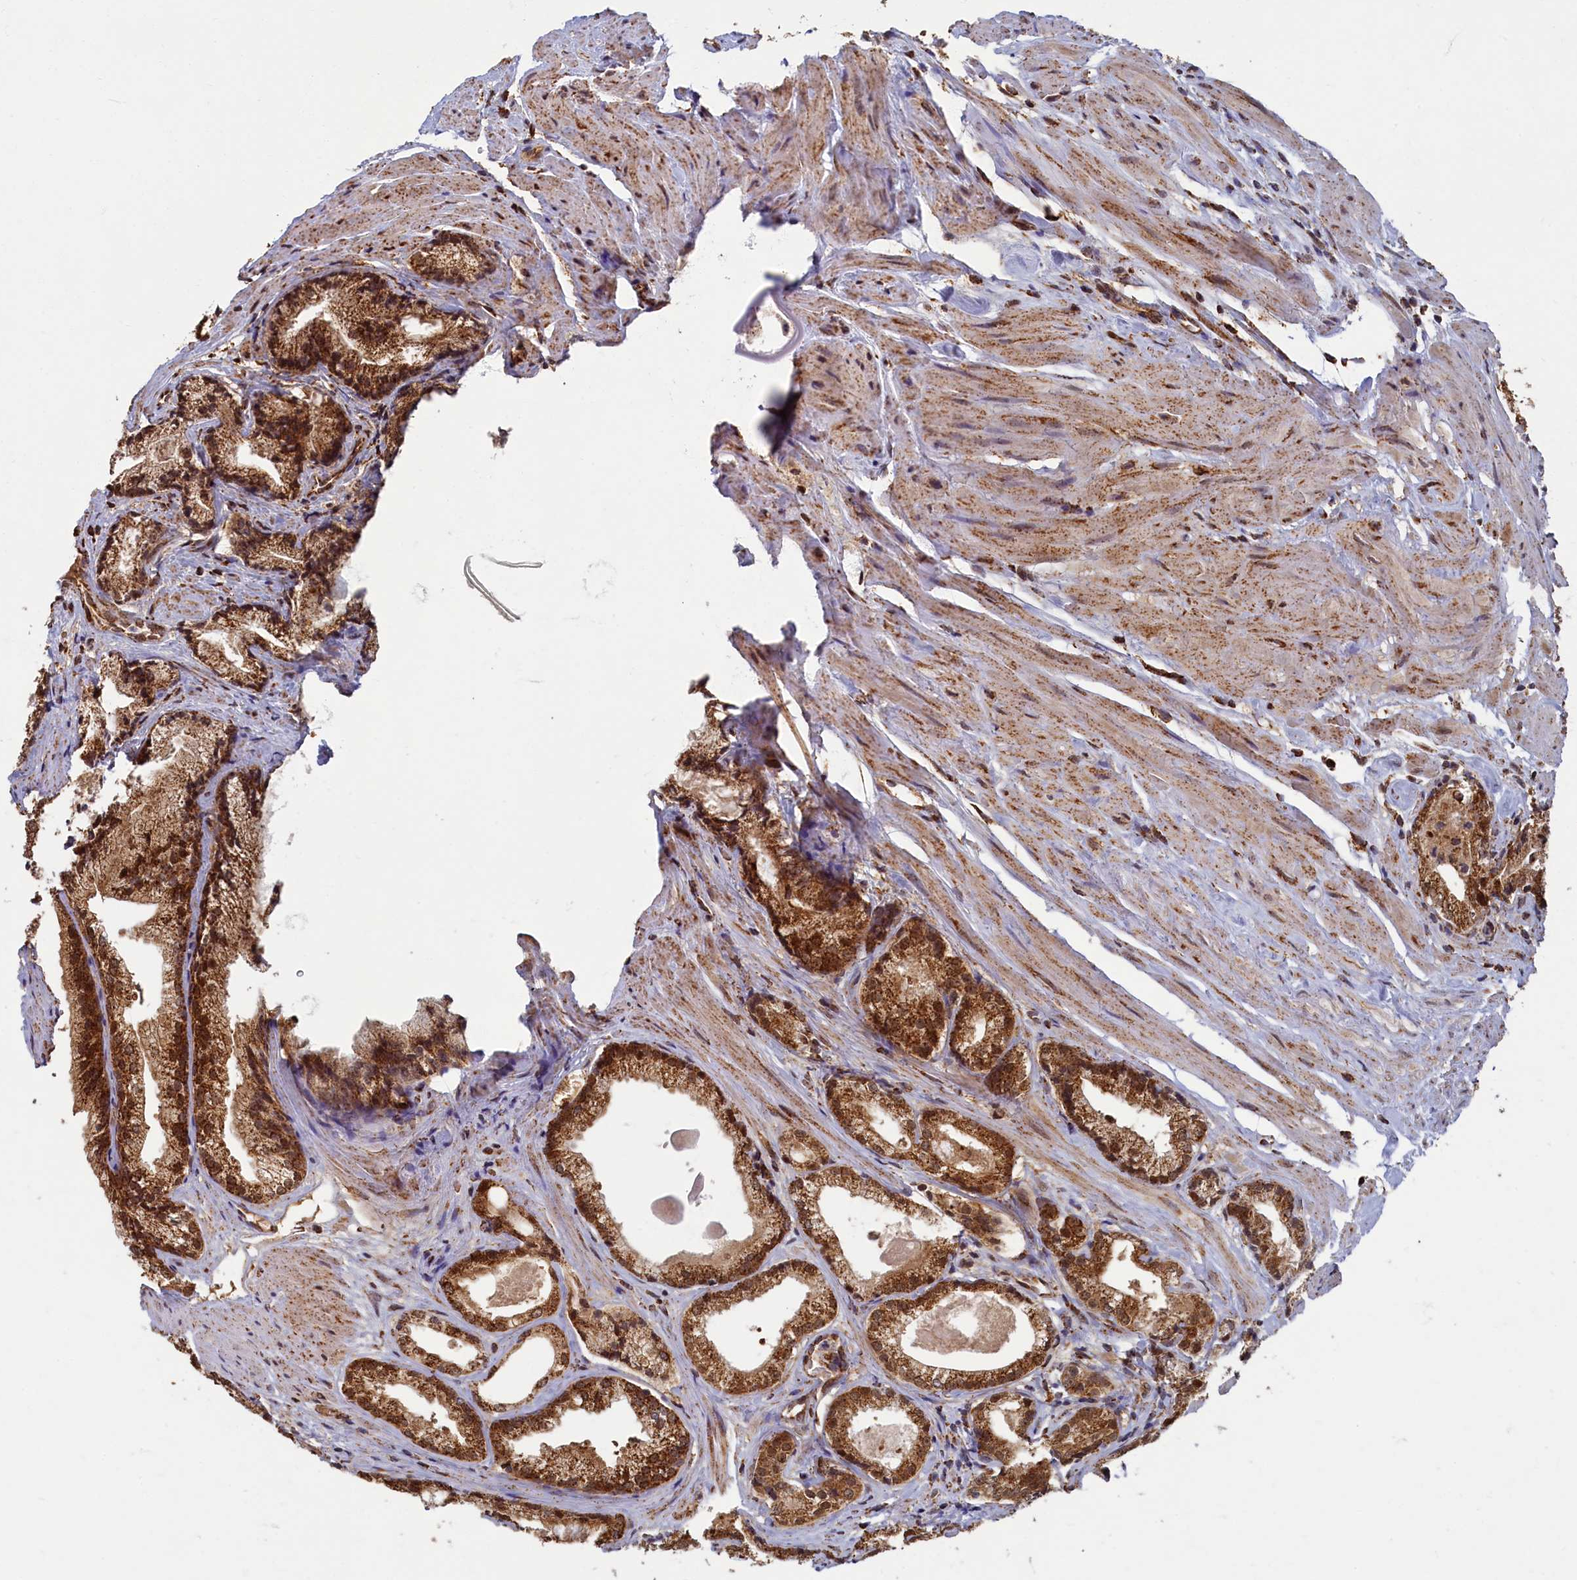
{"staining": {"intensity": "strong", "quantity": ">75%", "location": "cytoplasmic/membranous"}, "tissue": "prostate cancer", "cell_type": "Tumor cells", "image_type": "cancer", "snomed": [{"axis": "morphology", "description": "Adenocarcinoma, Low grade"}, {"axis": "topography", "description": "Prostate"}], "caption": "Immunohistochemistry staining of prostate cancer, which demonstrates high levels of strong cytoplasmic/membranous staining in approximately >75% of tumor cells indicating strong cytoplasmic/membranous protein positivity. The staining was performed using DAB (brown) for protein detection and nuclei were counterstained in hematoxylin (blue).", "gene": "SPR", "patient": {"sex": "male", "age": 54}}